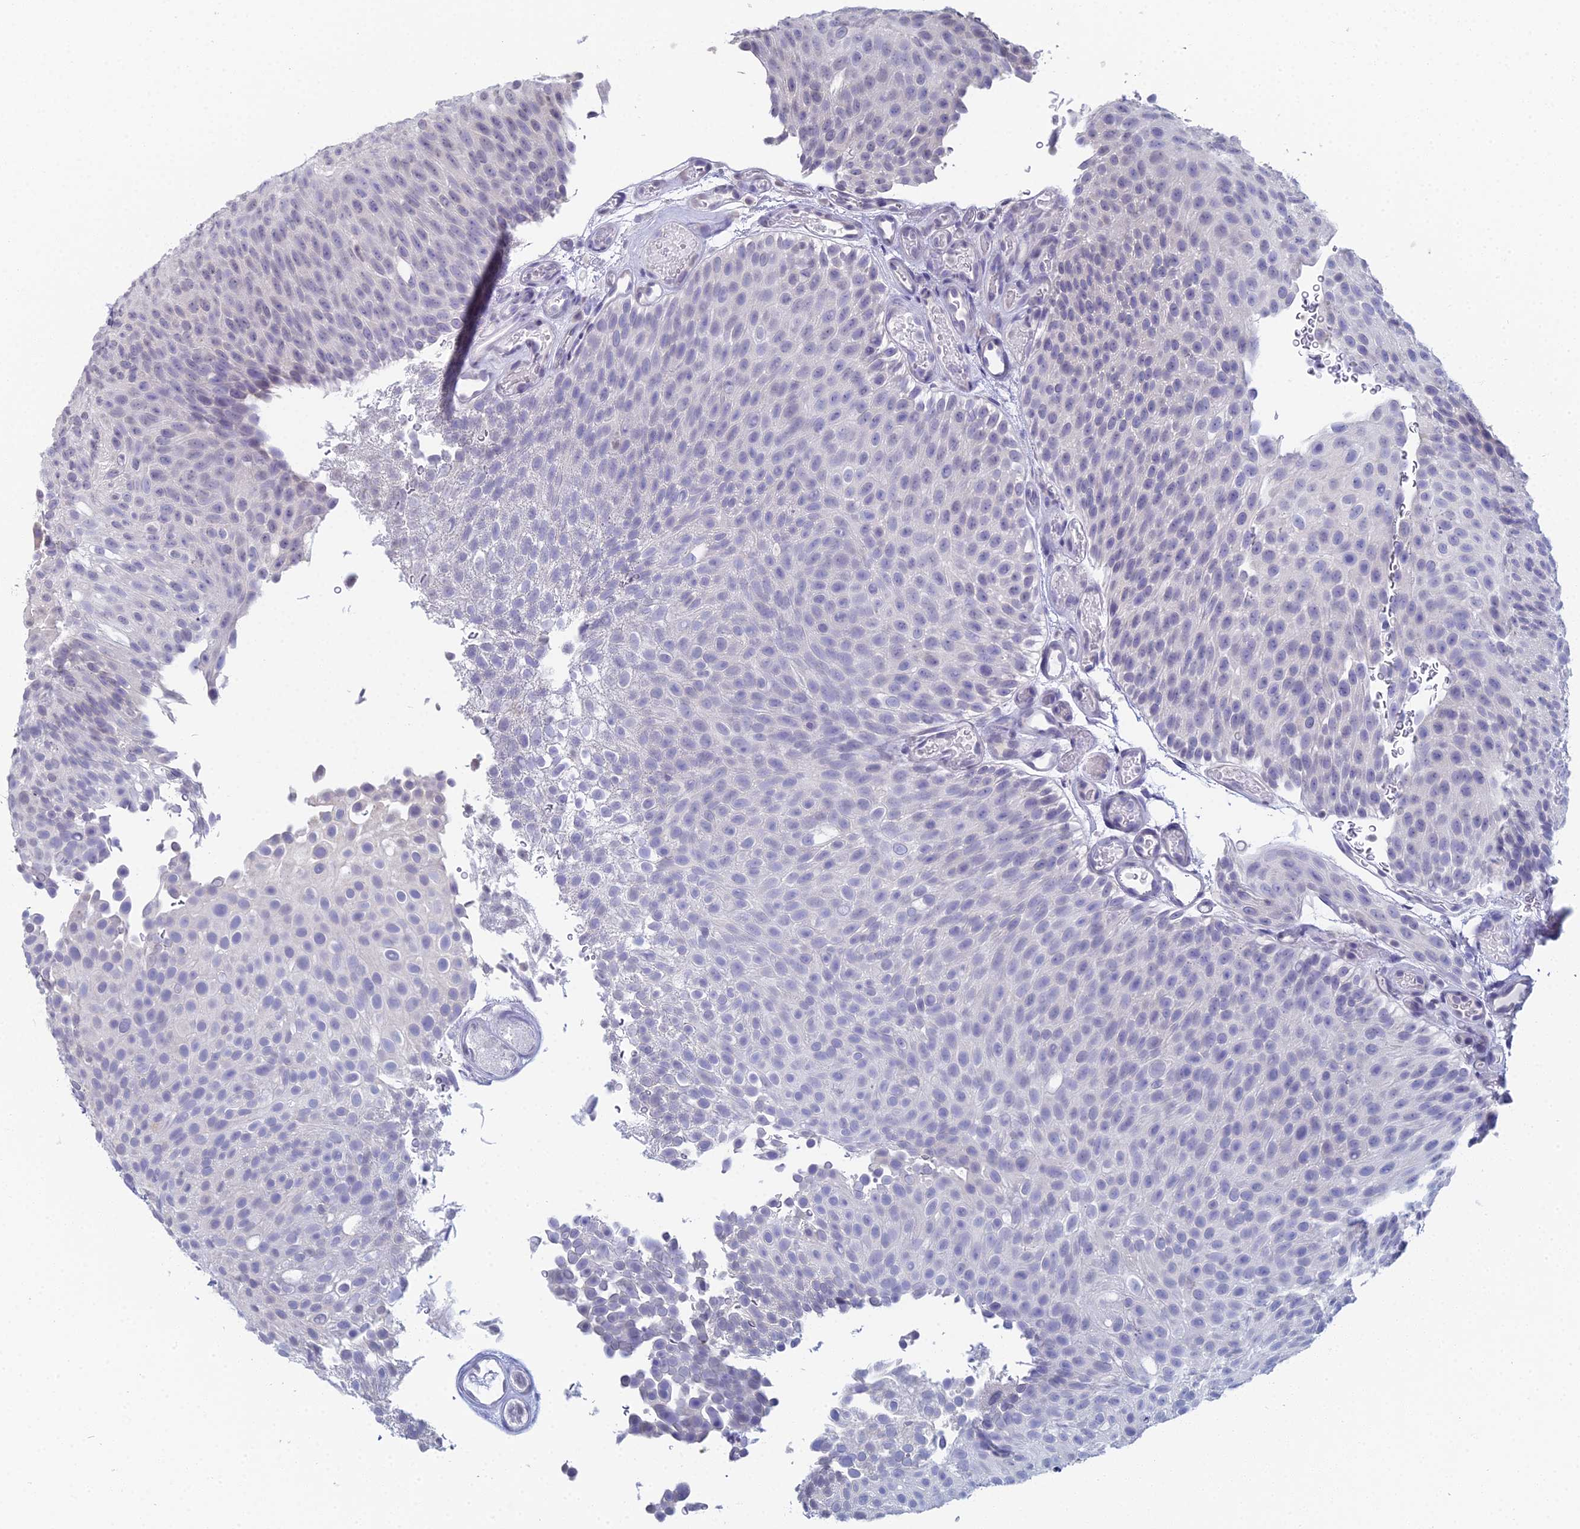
{"staining": {"intensity": "negative", "quantity": "none", "location": "none"}, "tissue": "urothelial cancer", "cell_type": "Tumor cells", "image_type": "cancer", "snomed": [{"axis": "morphology", "description": "Urothelial carcinoma, Low grade"}, {"axis": "topography", "description": "Urinary bladder"}], "caption": "This is an immunohistochemistry (IHC) image of human urothelial cancer. There is no positivity in tumor cells.", "gene": "PRR22", "patient": {"sex": "male", "age": 78}}